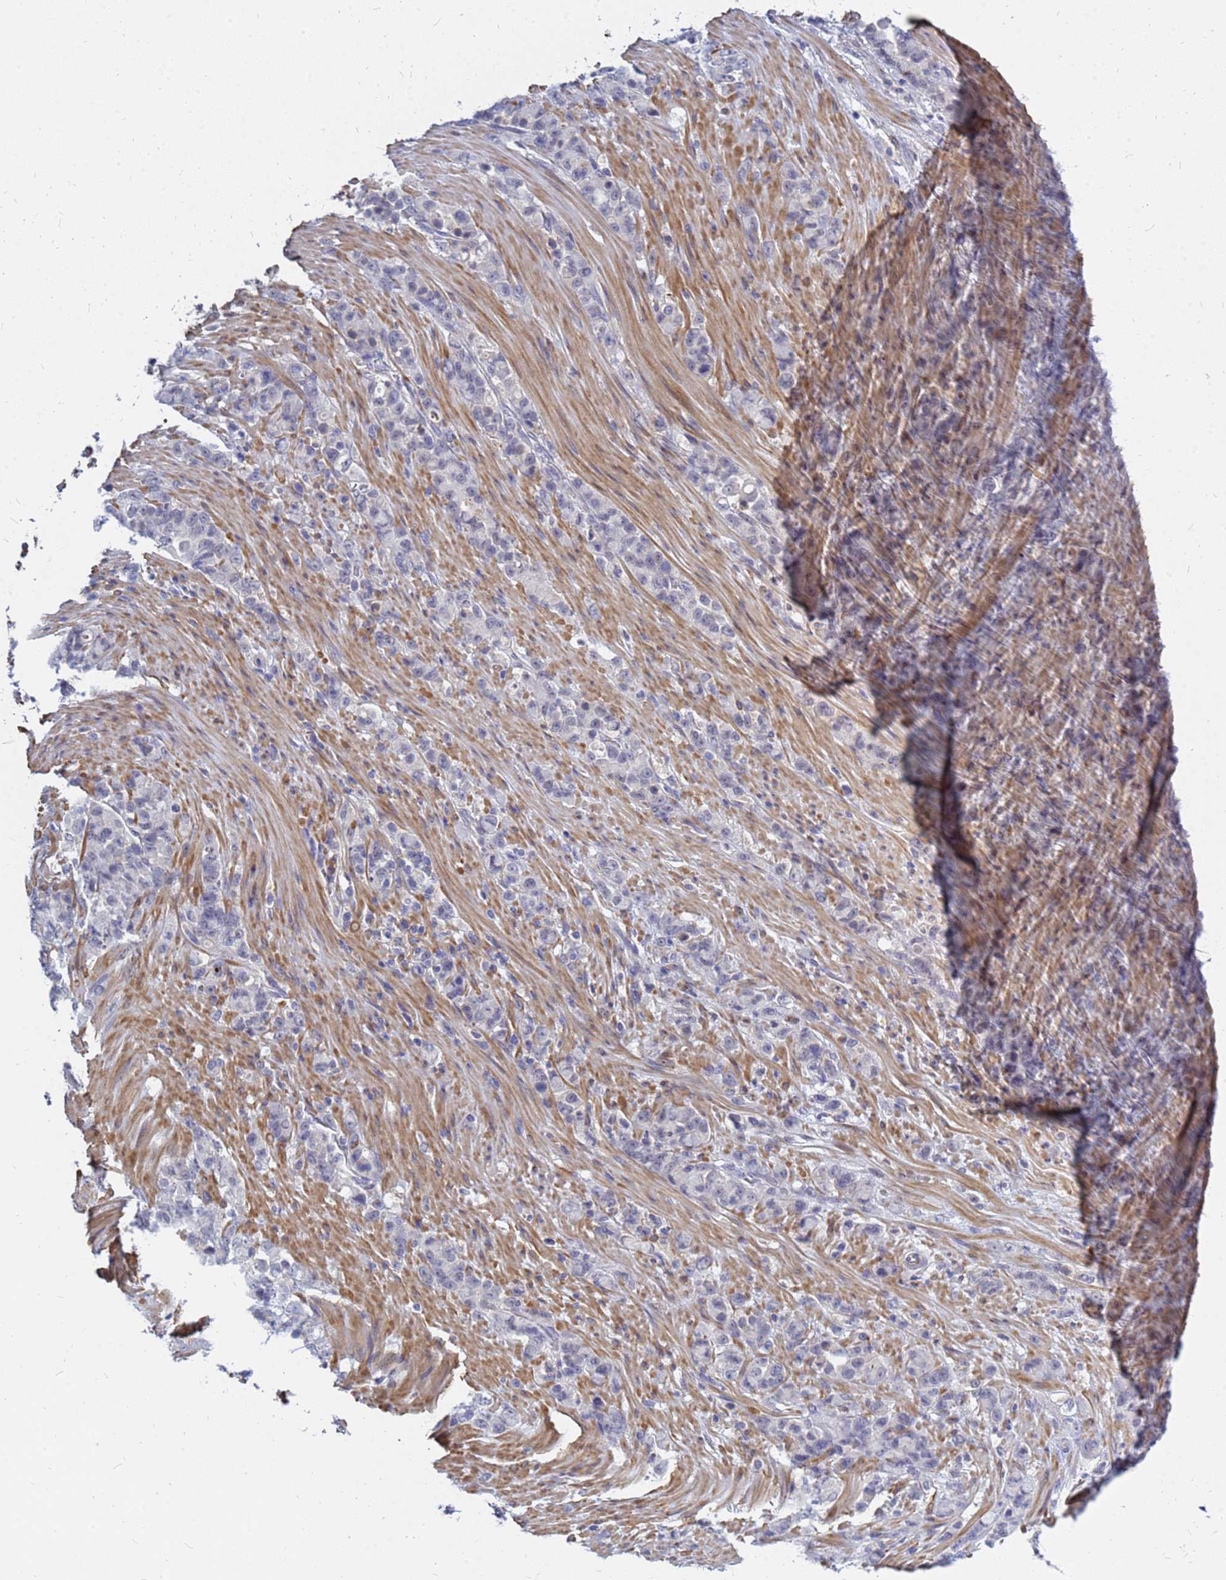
{"staining": {"intensity": "negative", "quantity": "none", "location": "none"}, "tissue": "stomach cancer", "cell_type": "Tumor cells", "image_type": "cancer", "snomed": [{"axis": "morphology", "description": "Normal tissue, NOS"}, {"axis": "morphology", "description": "Adenocarcinoma, NOS"}, {"axis": "topography", "description": "Stomach"}], "caption": "This image is of adenocarcinoma (stomach) stained with immunohistochemistry to label a protein in brown with the nuclei are counter-stained blue. There is no positivity in tumor cells.", "gene": "SRGAP3", "patient": {"sex": "female", "age": 79}}